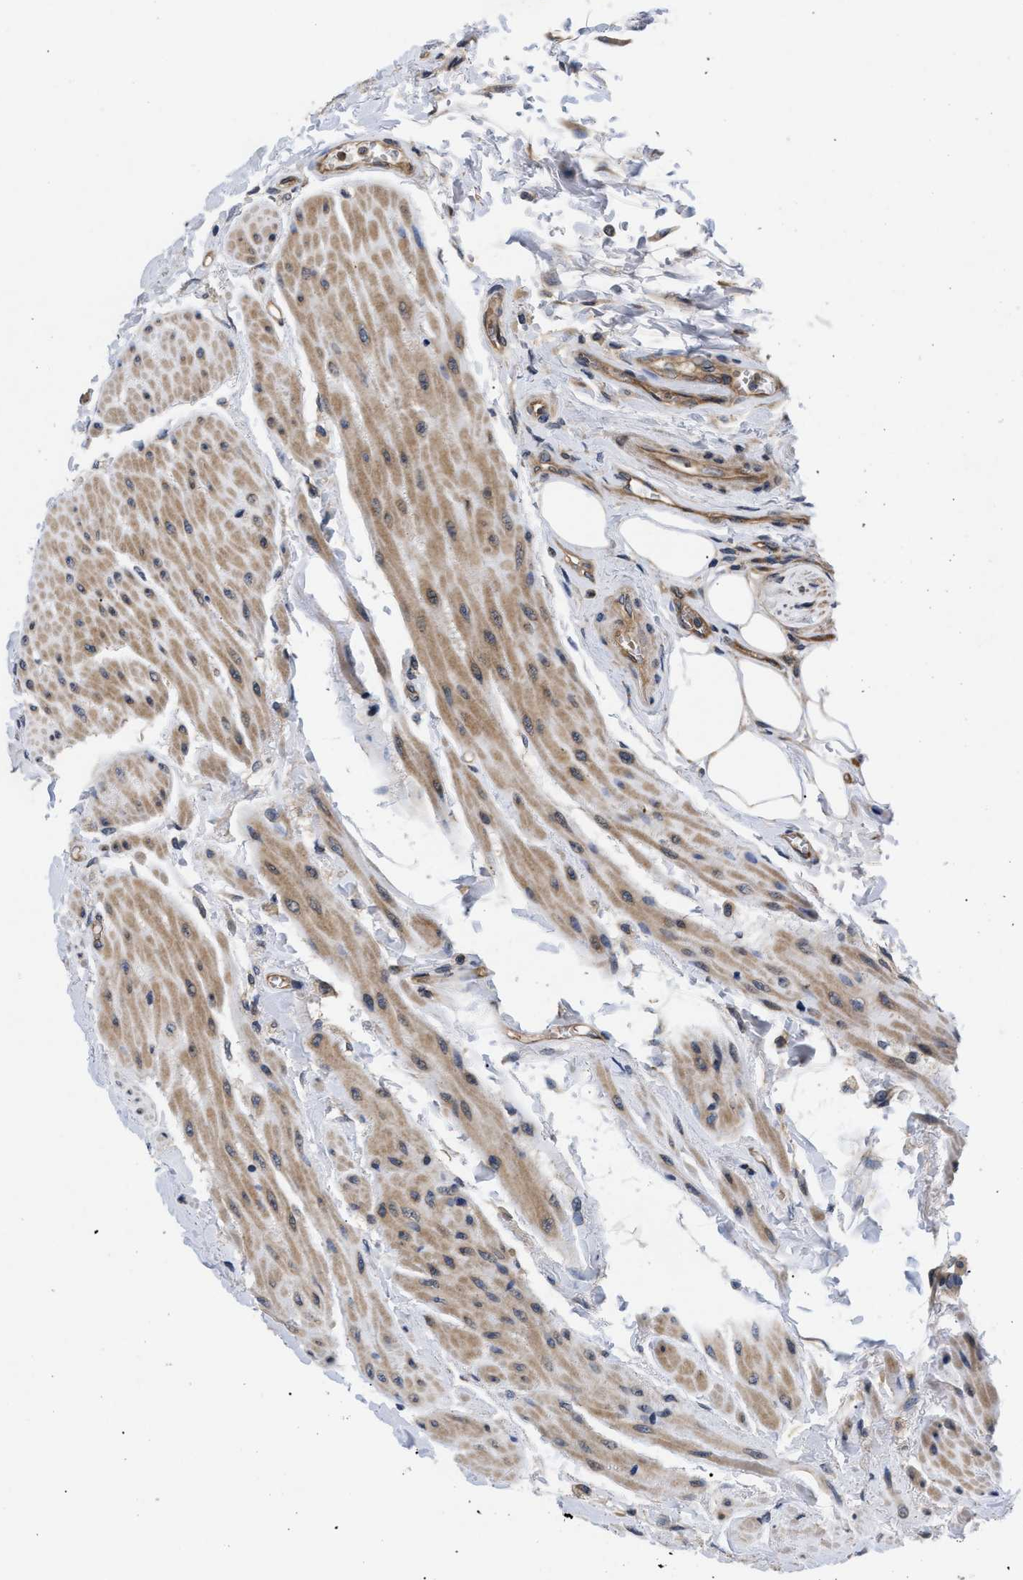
{"staining": {"intensity": "moderate", "quantity": ">75%", "location": "cytoplasmic/membranous"}, "tissue": "urinary bladder", "cell_type": "Urothelial cells", "image_type": "normal", "snomed": [{"axis": "morphology", "description": "Normal tissue, NOS"}, {"axis": "topography", "description": "Urinary bladder"}], "caption": "Immunohistochemistry (IHC) staining of unremarkable urinary bladder, which reveals medium levels of moderate cytoplasmic/membranous expression in about >75% of urothelial cells indicating moderate cytoplasmic/membranous protein positivity. The staining was performed using DAB (brown) for protein detection and nuclei were counterstained in hematoxylin (blue).", "gene": "HMGCR", "patient": {"sex": "female", "age": 79}}